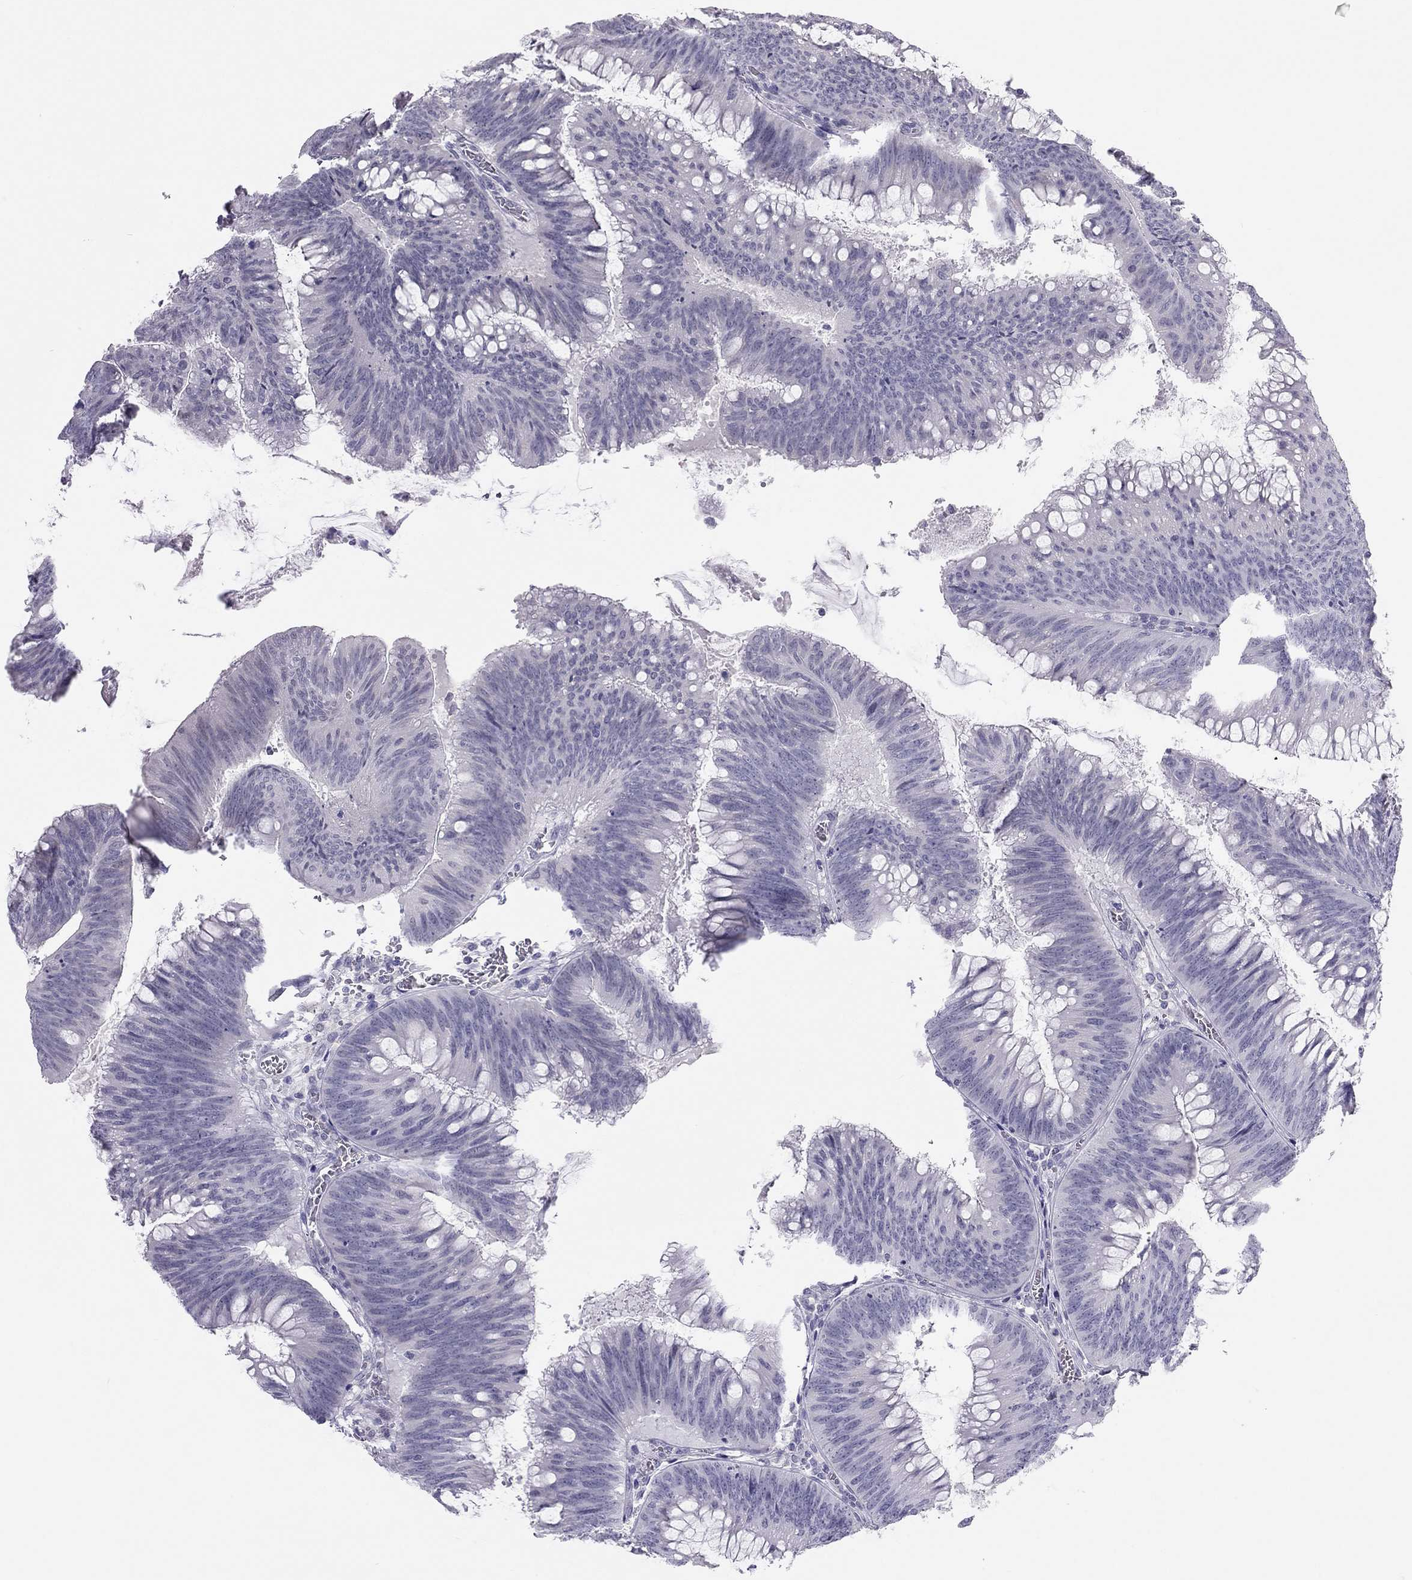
{"staining": {"intensity": "negative", "quantity": "none", "location": "none"}, "tissue": "colorectal cancer", "cell_type": "Tumor cells", "image_type": "cancer", "snomed": [{"axis": "morphology", "description": "Adenocarcinoma, NOS"}, {"axis": "topography", "description": "Rectum"}], "caption": "Colorectal cancer was stained to show a protein in brown. There is no significant expression in tumor cells.", "gene": "SPATA12", "patient": {"sex": "female", "age": 72}}